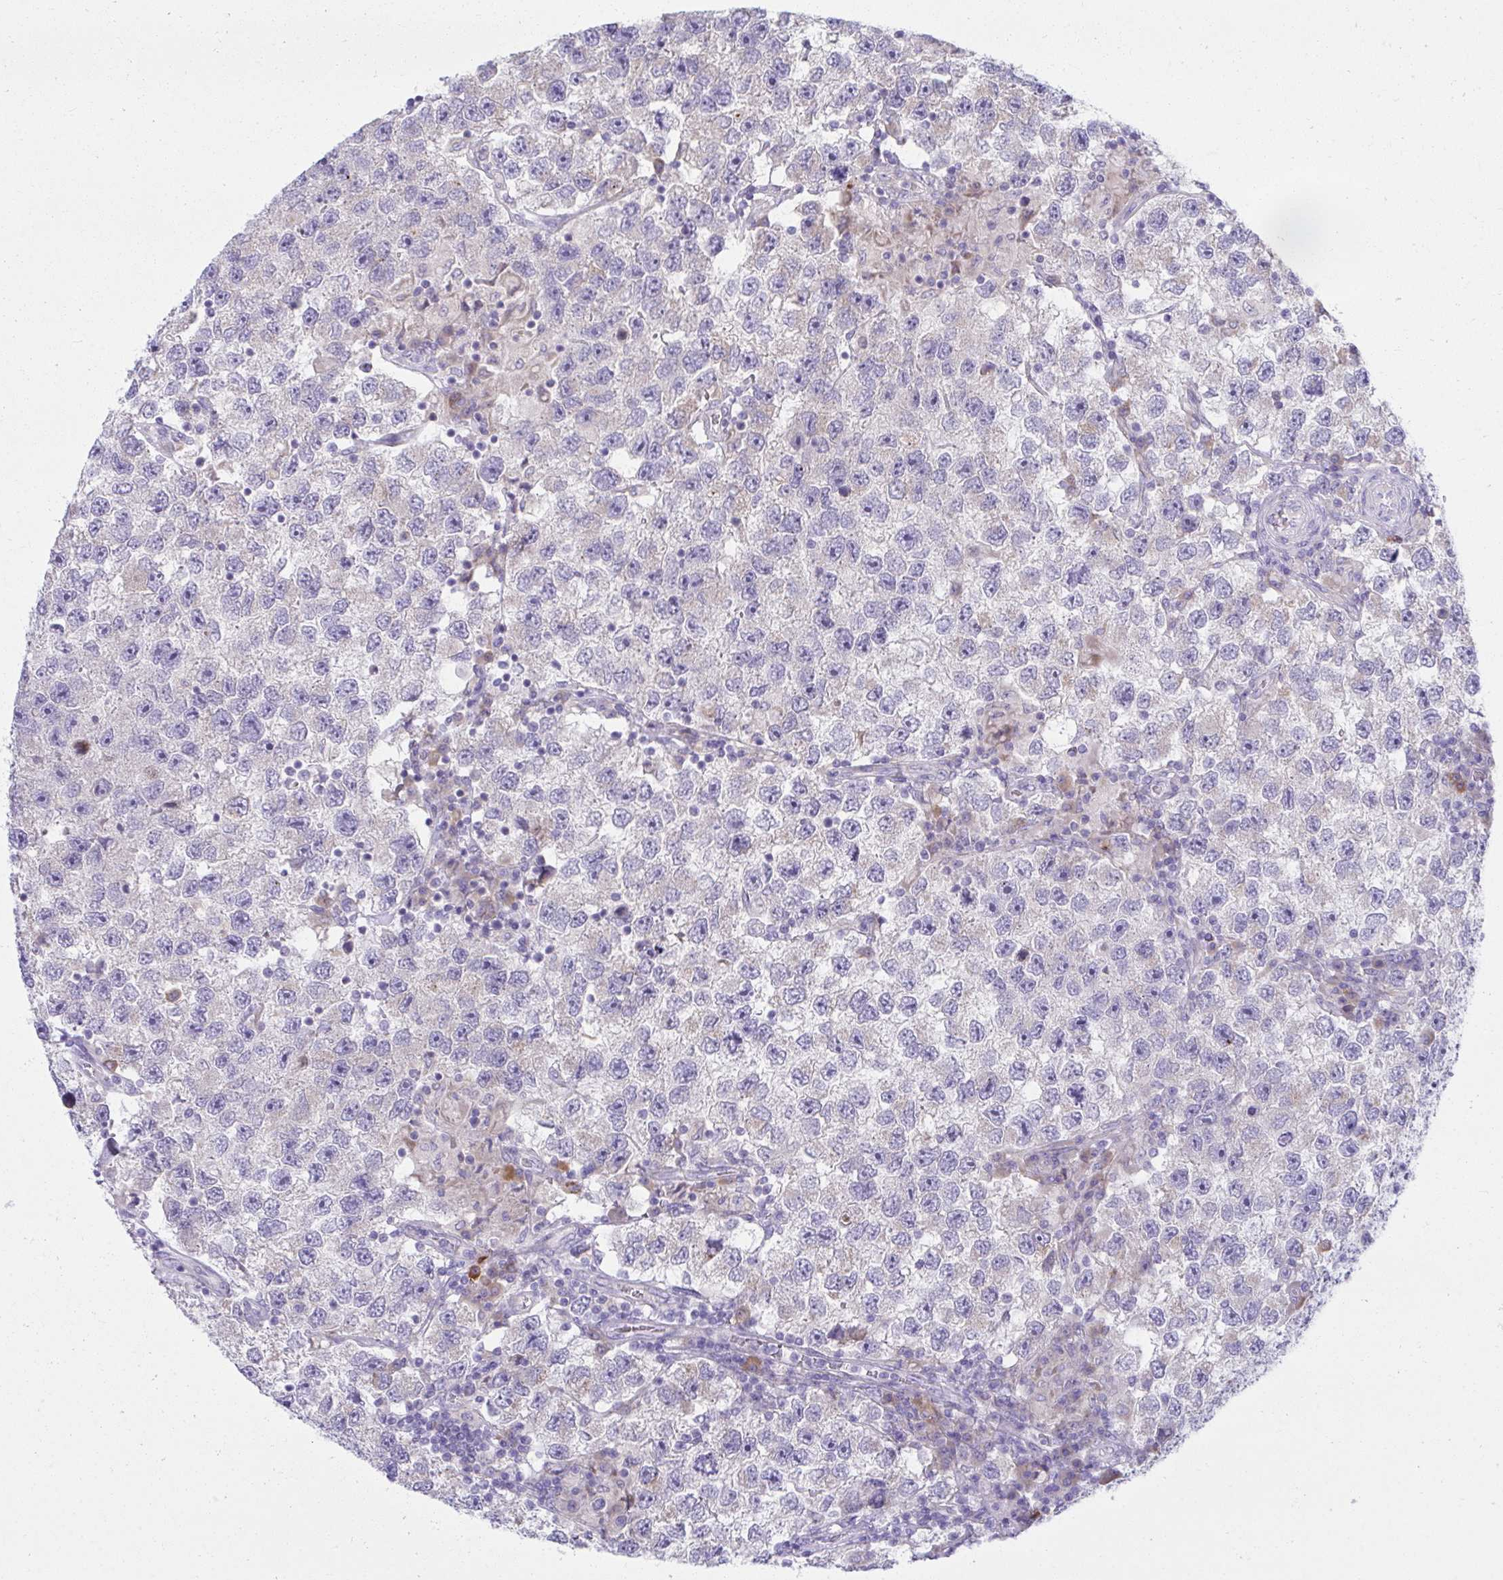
{"staining": {"intensity": "negative", "quantity": "none", "location": "none"}, "tissue": "testis cancer", "cell_type": "Tumor cells", "image_type": "cancer", "snomed": [{"axis": "morphology", "description": "Seminoma, NOS"}, {"axis": "topography", "description": "Testis"}], "caption": "An immunohistochemistry (IHC) micrograph of testis seminoma is shown. There is no staining in tumor cells of testis seminoma. (Immunohistochemistry (ihc), brightfield microscopy, high magnification).", "gene": "FASLG", "patient": {"sex": "male", "age": 26}}